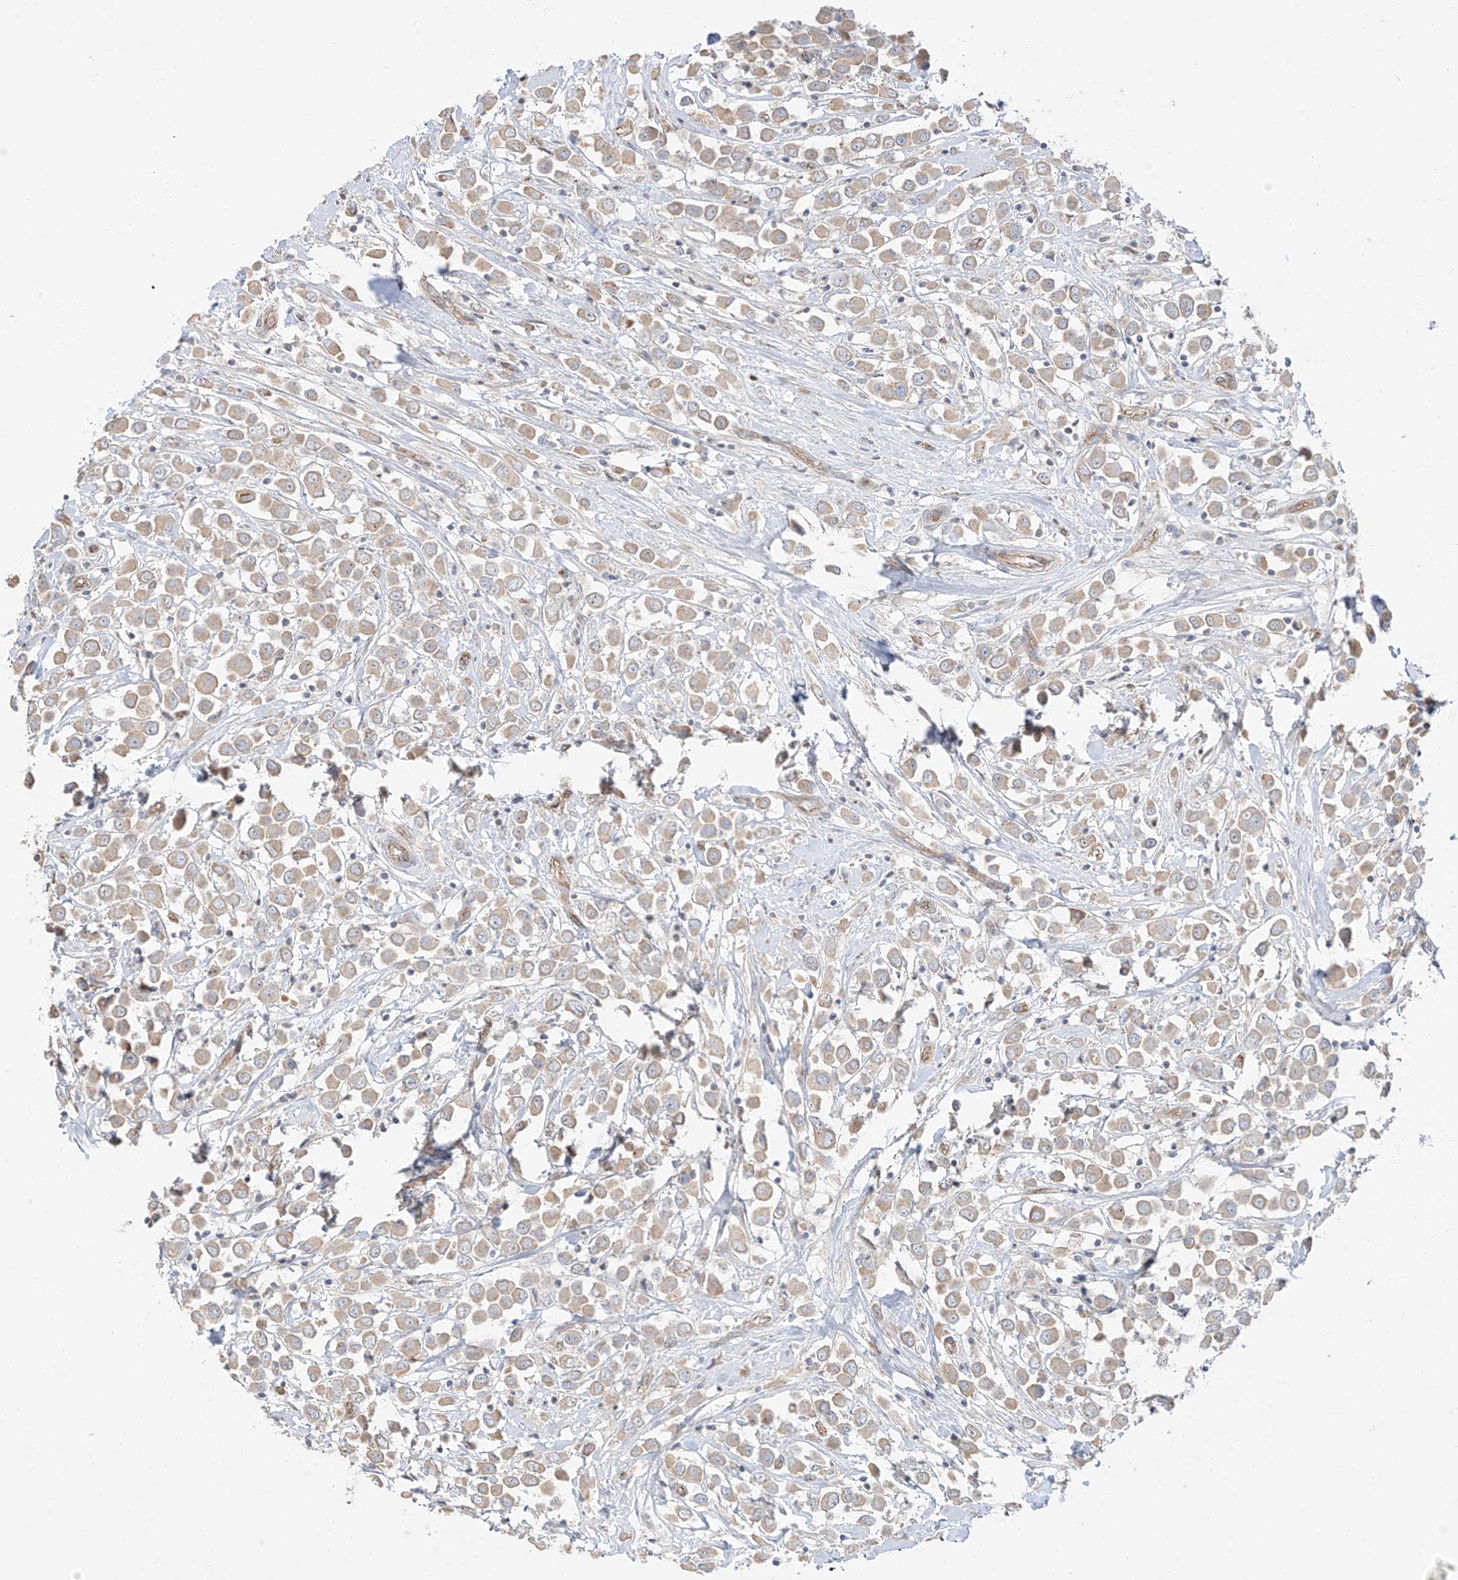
{"staining": {"intensity": "weak", "quantity": "25%-75%", "location": "cytoplasmic/membranous"}, "tissue": "breast cancer", "cell_type": "Tumor cells", "image_type": "cancer", "snomed": [{"axis": "morphology", "description": "Duct carcinoma"}, {"axis": "topography", "description": "Breast"}], "caption": "Tumor cells exhibit low levels of weak cytoplasmic/membranous positivity in about 25%-75% of cells in human breast cancer (invasive ductal carcinoma).", "gene": "EPHX4", "patient": {"sex": "female", "age": 61}}